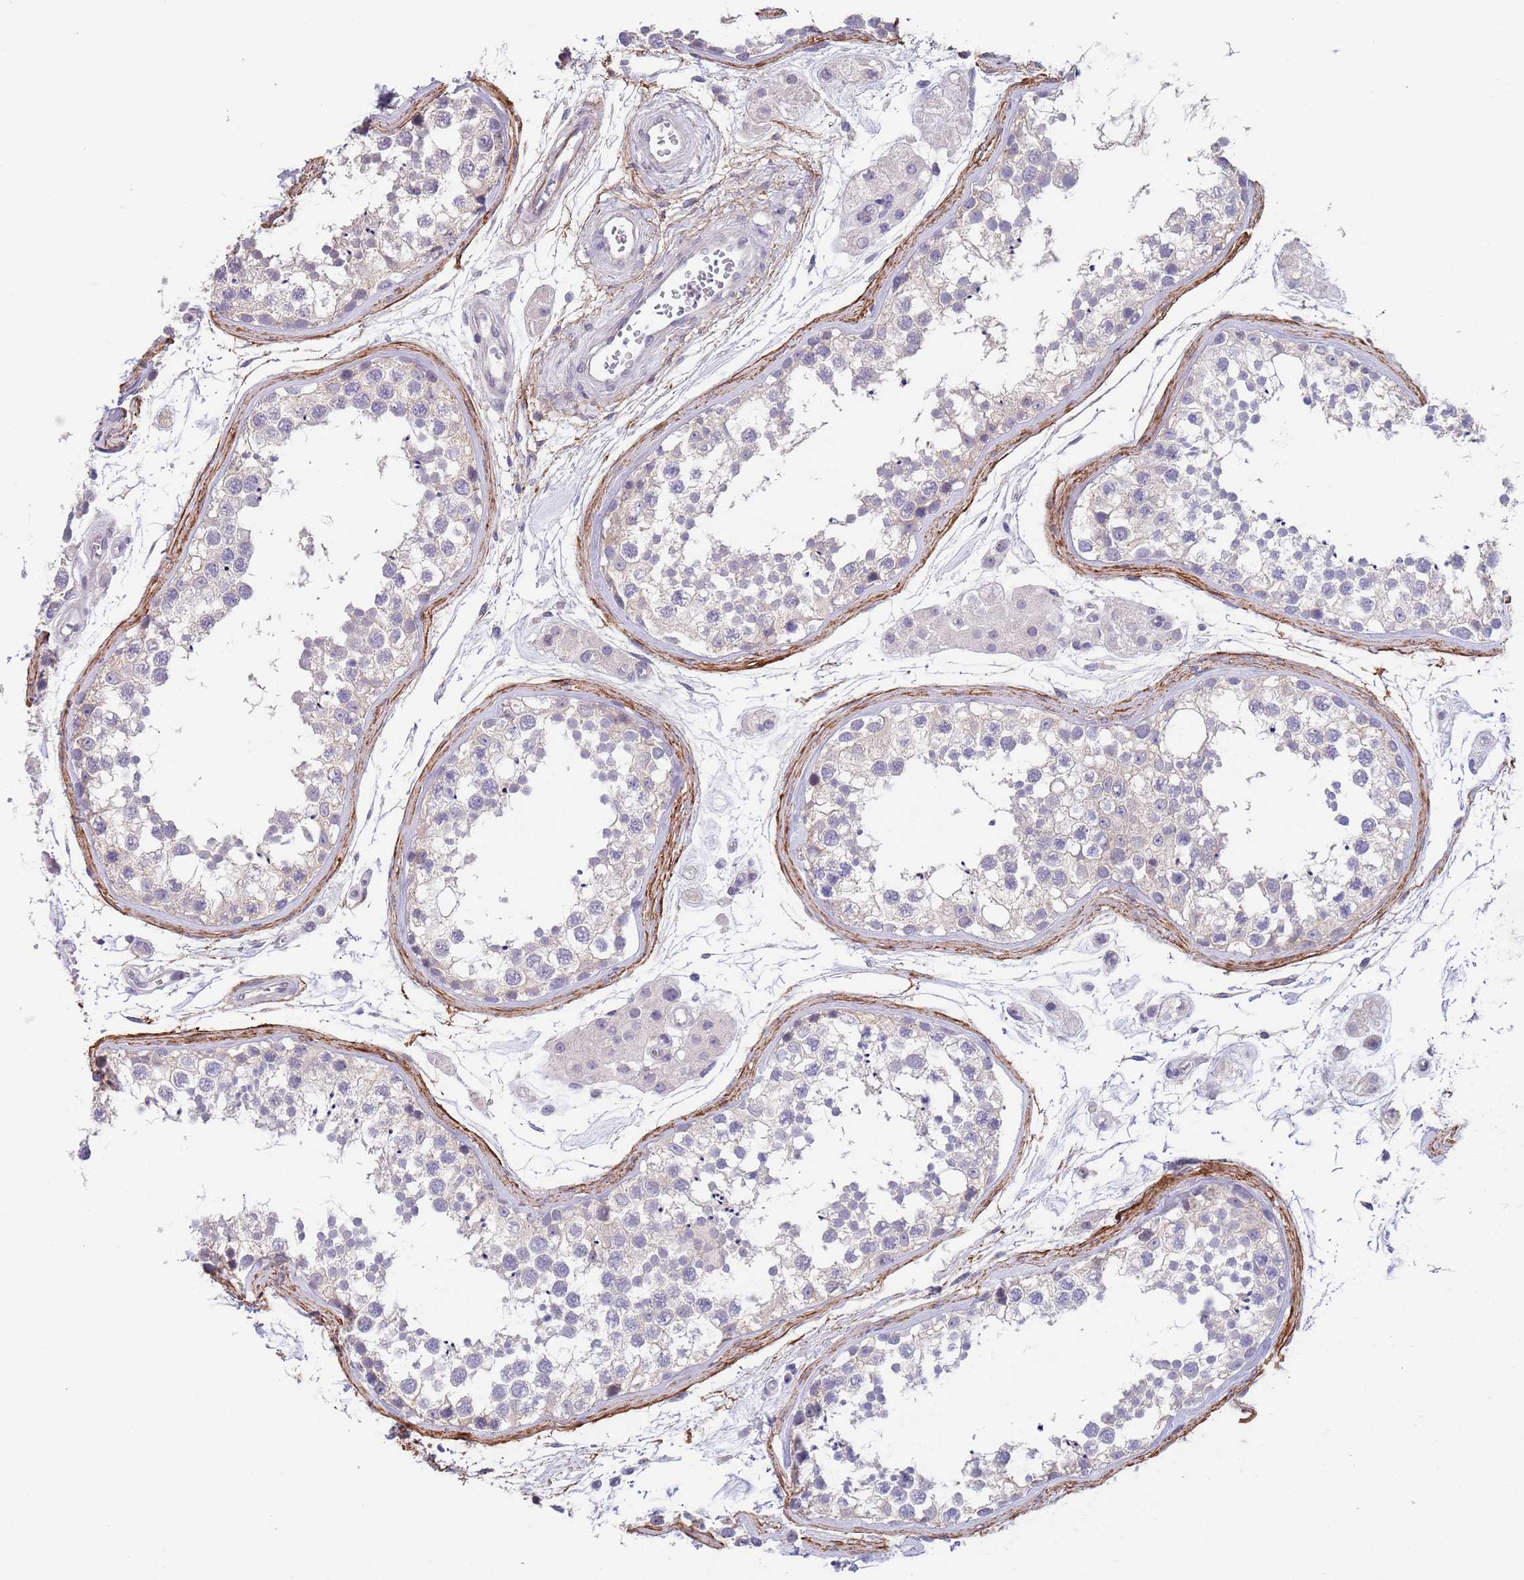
{"staining": {"intensity": "negative", "quantity": "none", "location": "none"}, "tissue": "testis", "cell_type": "Cells in seminiferous ducts", "image_type": "normal", "snomed": [{"axis": "morphology", "description": "Normal tissue, NOS"}, {"axis": "topography", "description": "Testis"}], "caption": "Immunohistochemistry histopathology image of benign testis: testis stained with DAB shows no significant protein expression in cells in seminiferous ducts.", "gene": "RNF169", "patient": {"sex": "male", "age": 56}}